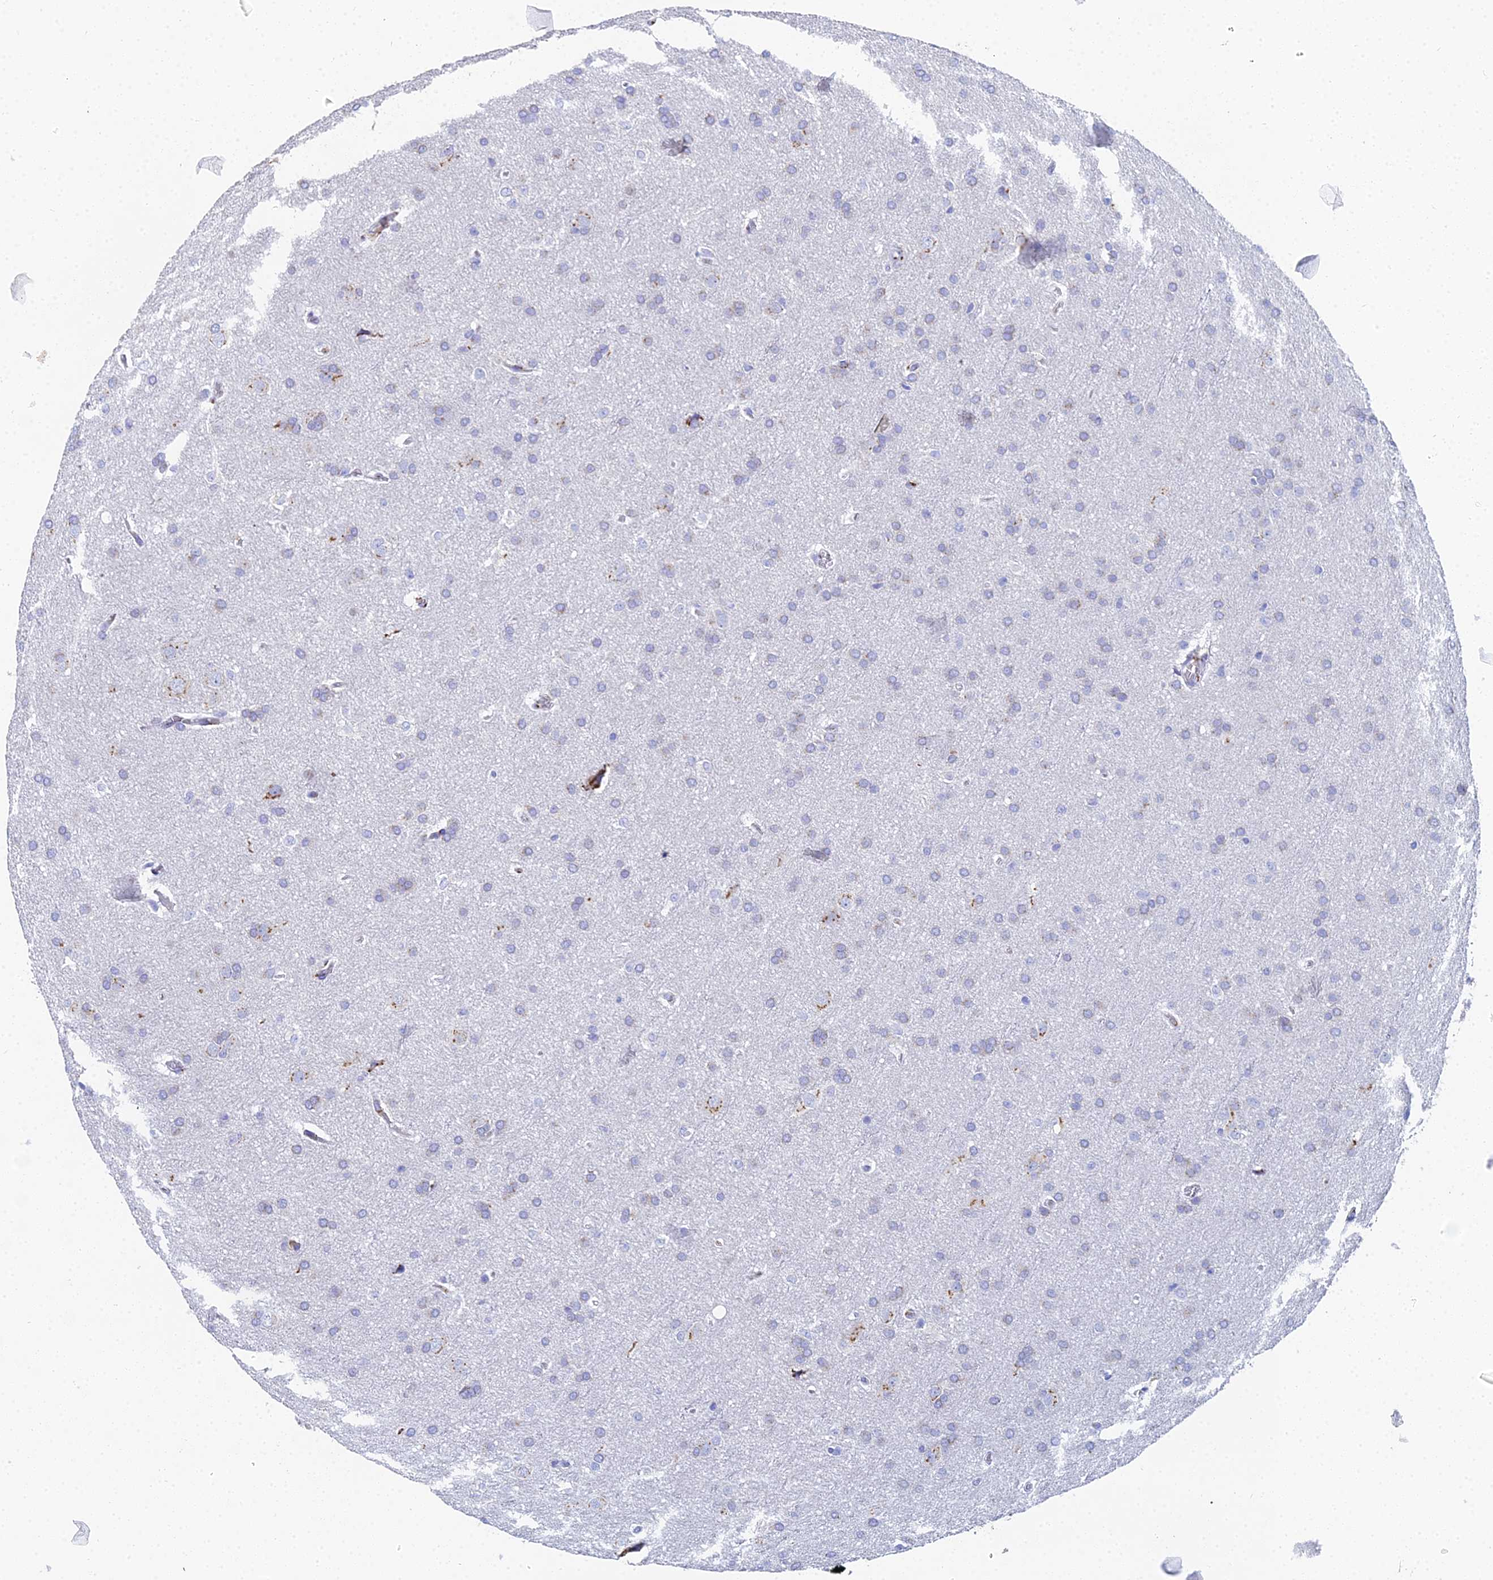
{"staining": {"intensity": "negative", "quantity": "none", "location": "none"}, "tissue": "glioma", "cell_type": "Tumor cells", "image_type": "cancer", "snomed": [{"axis": "morphology", "description": "Glioma, malignant, Low grade"}, {"axis": "topography", "description": "Brain"}], "caption": "Image shows no significant protein positivity in tumor cells of malignant low-grade glioma.", "gene": "ENSG00000268674", "patient": {"sex": "female", "age": 32}}